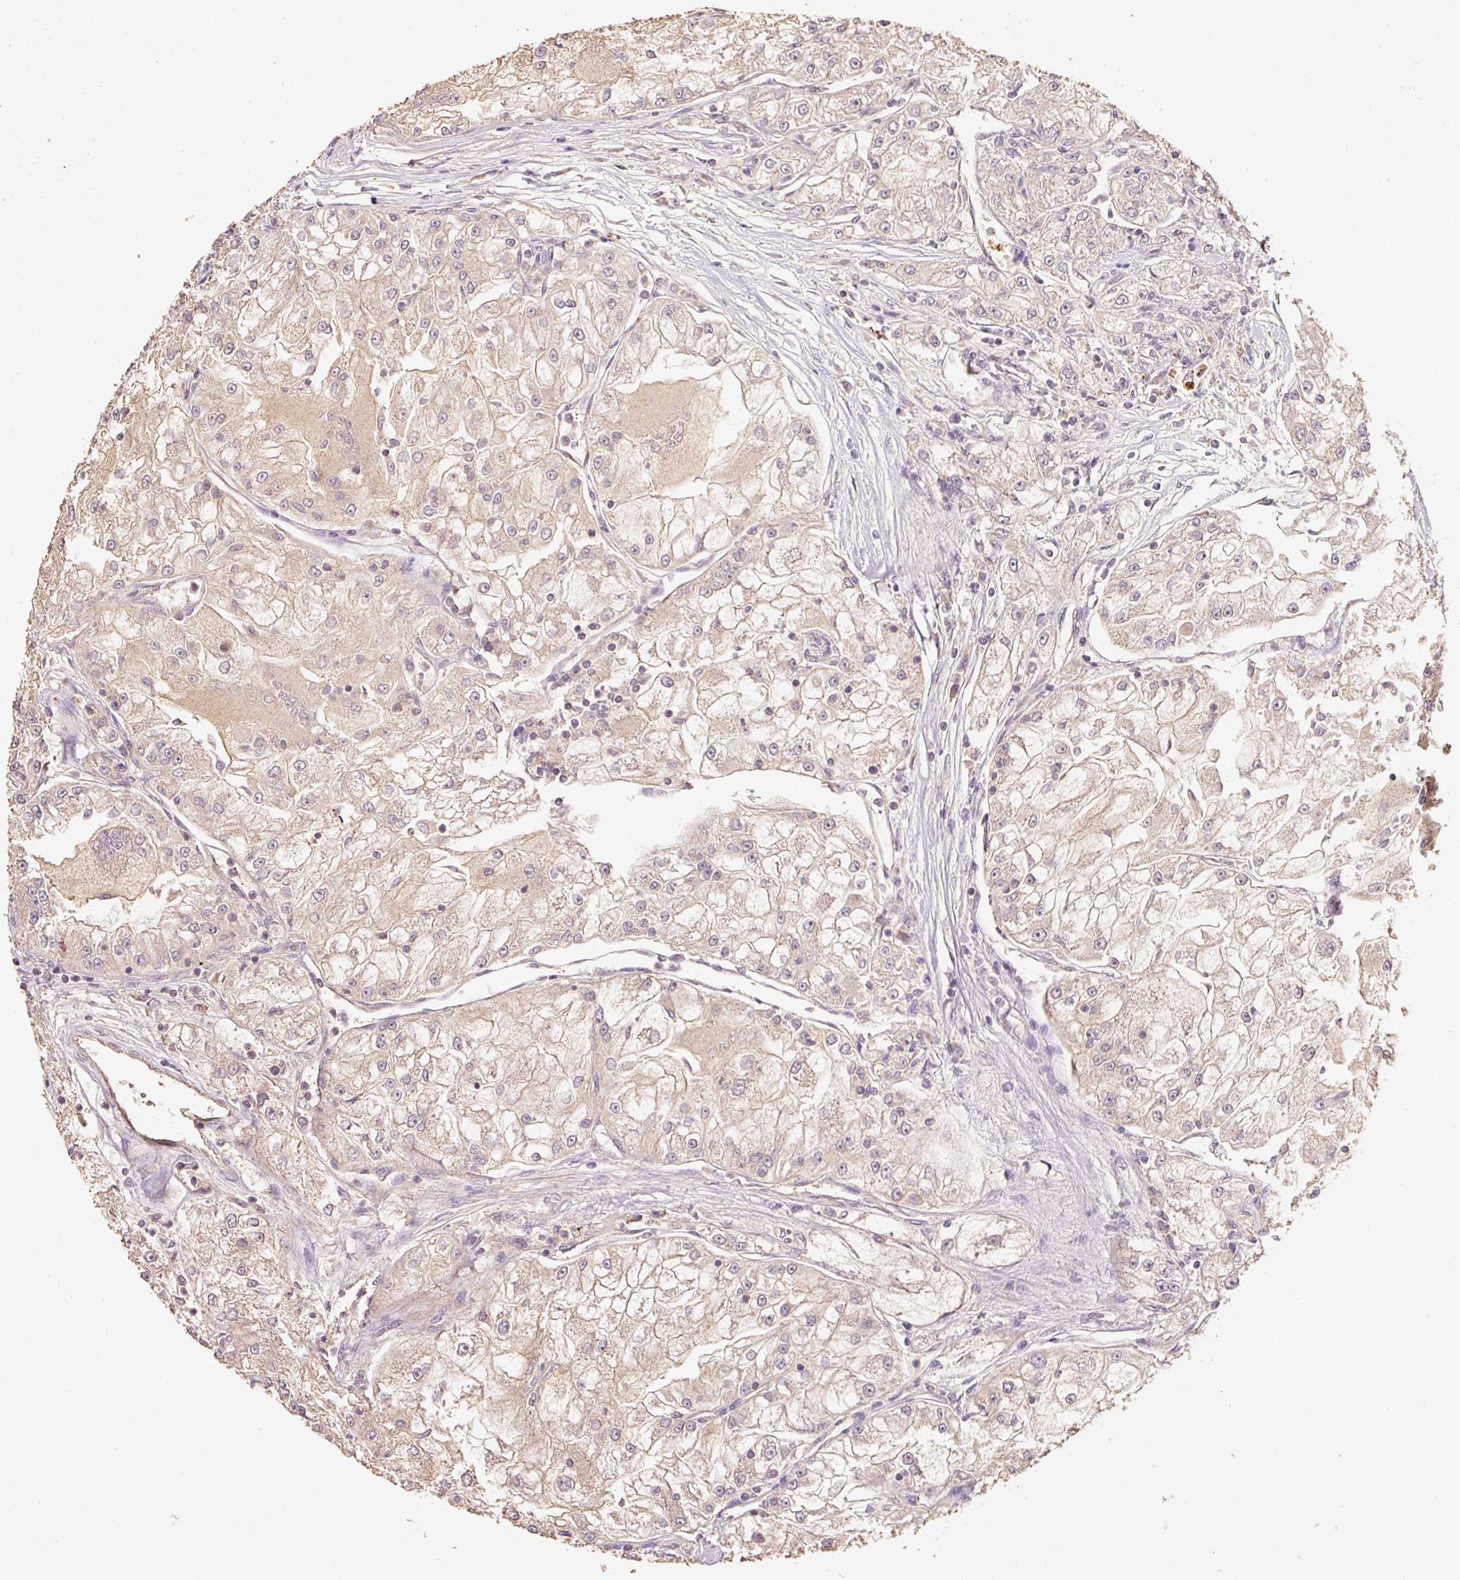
{"staining": {"intensity": "weak", "quantity": ">75%", "location": "cytoplasmic/membranous"}, "tissue": "renal cancer", "cell_type": "Tumor cells", "image_type": "cancer", "snomed": [{"axis": "morphology", "description": "Adenocarcinoma, NOS"}, {"axis": "topography", "description": "Kidney"}], "caption": "DAB immunohistochemical staining of human adenocarcinoma (renal) demonstrates weak cytoplasmic/membranous protein staining in about >75% of tumor cells. Nuclei are stained in blue.", "gene": "HERC2", "patient": {"sex": "female", "age": 72}}